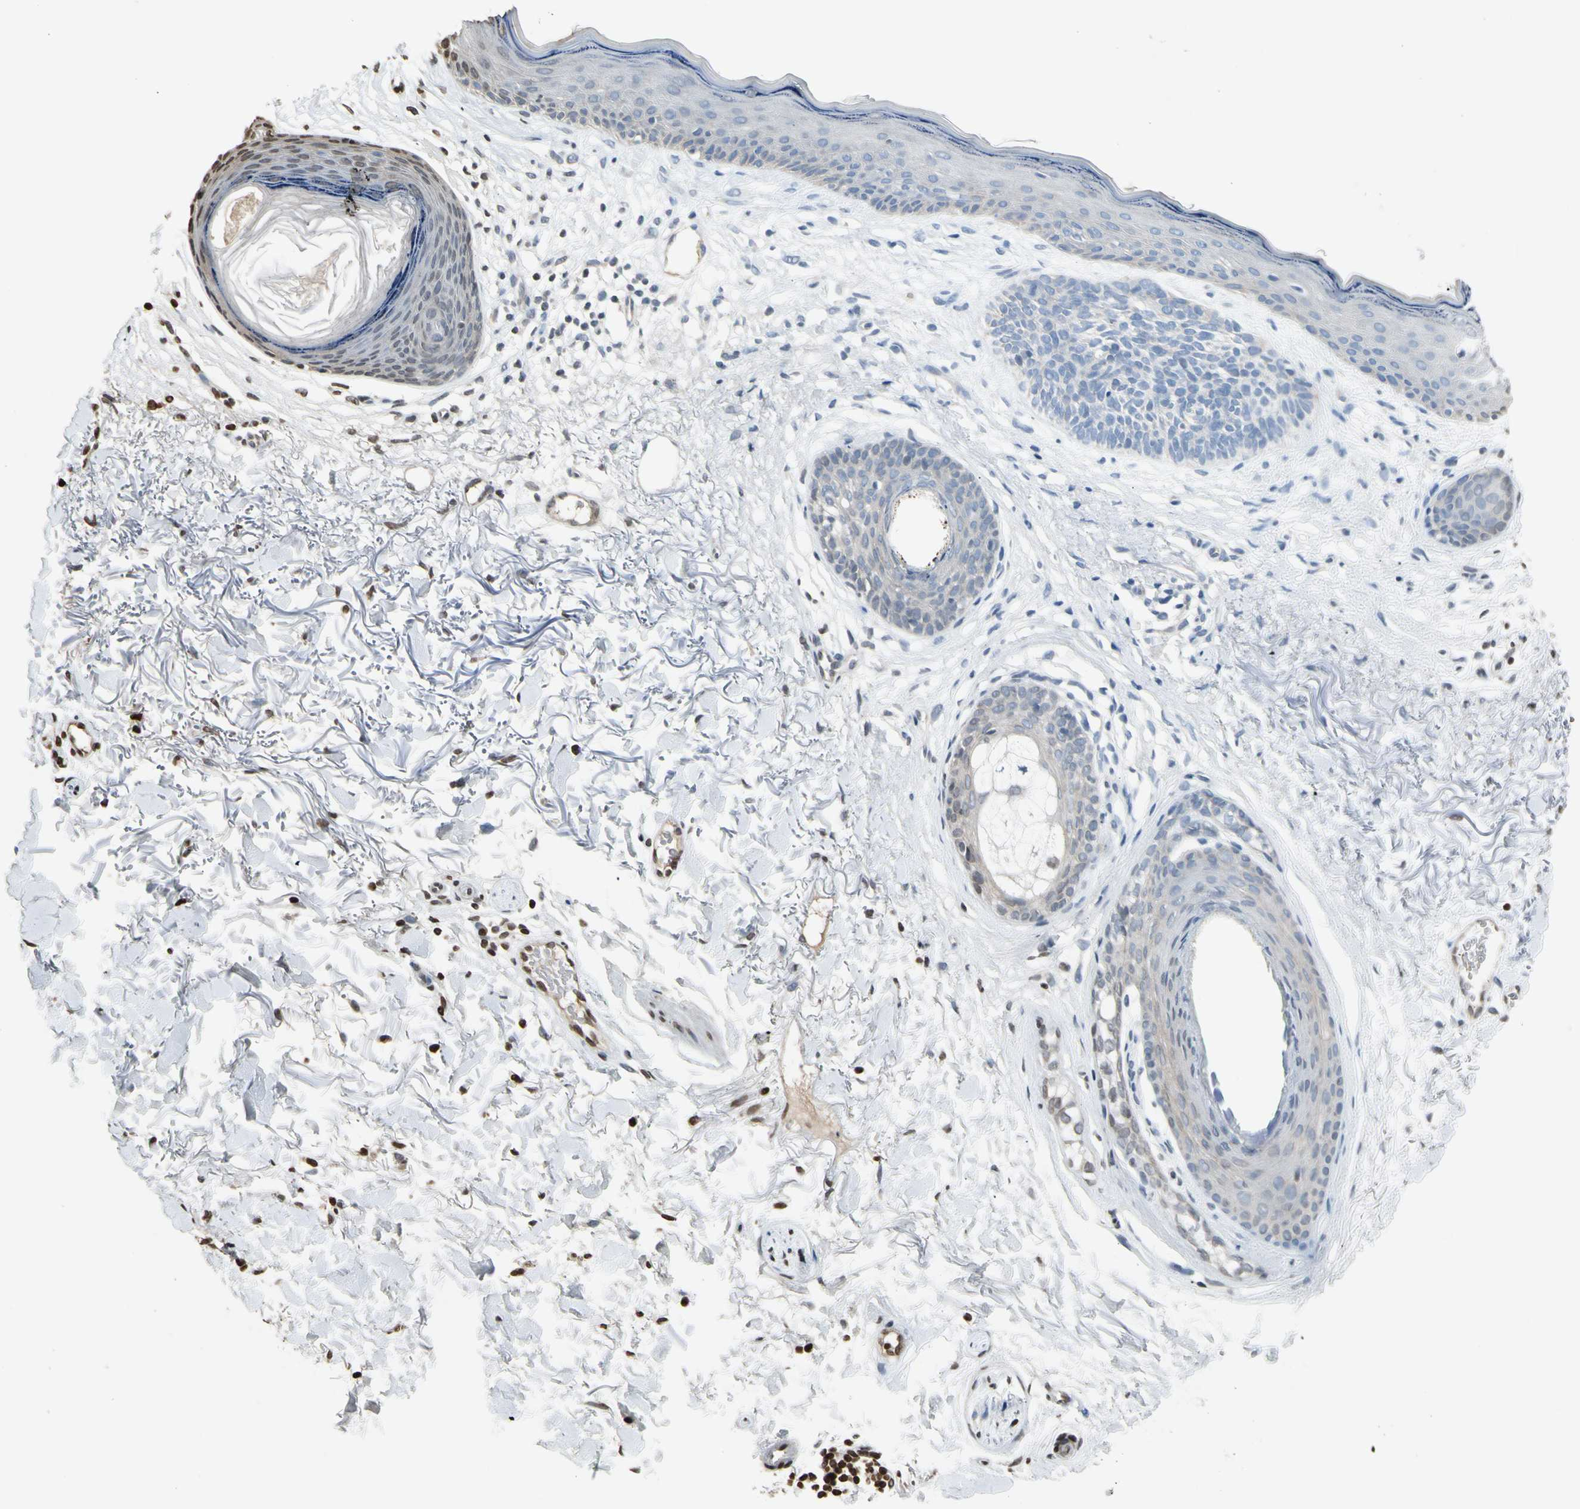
{"staining": {"intensity": "negative", "quantity": "none", "location": "none"}, "tissue": "skin cancer", "cell_type": "Tumor cells", "image_type": "cancer", "snomed": [{"axis": "morphology", "description": "Basal cell carcinoma"}, {"axis": "topography", "description": "Skin"}], "caption": "IHC of basal cell carcinoma (skin) reveals no staining in tumor cells.", "gene": "RORA", "patient": {"sex": "female", "age": 70}}